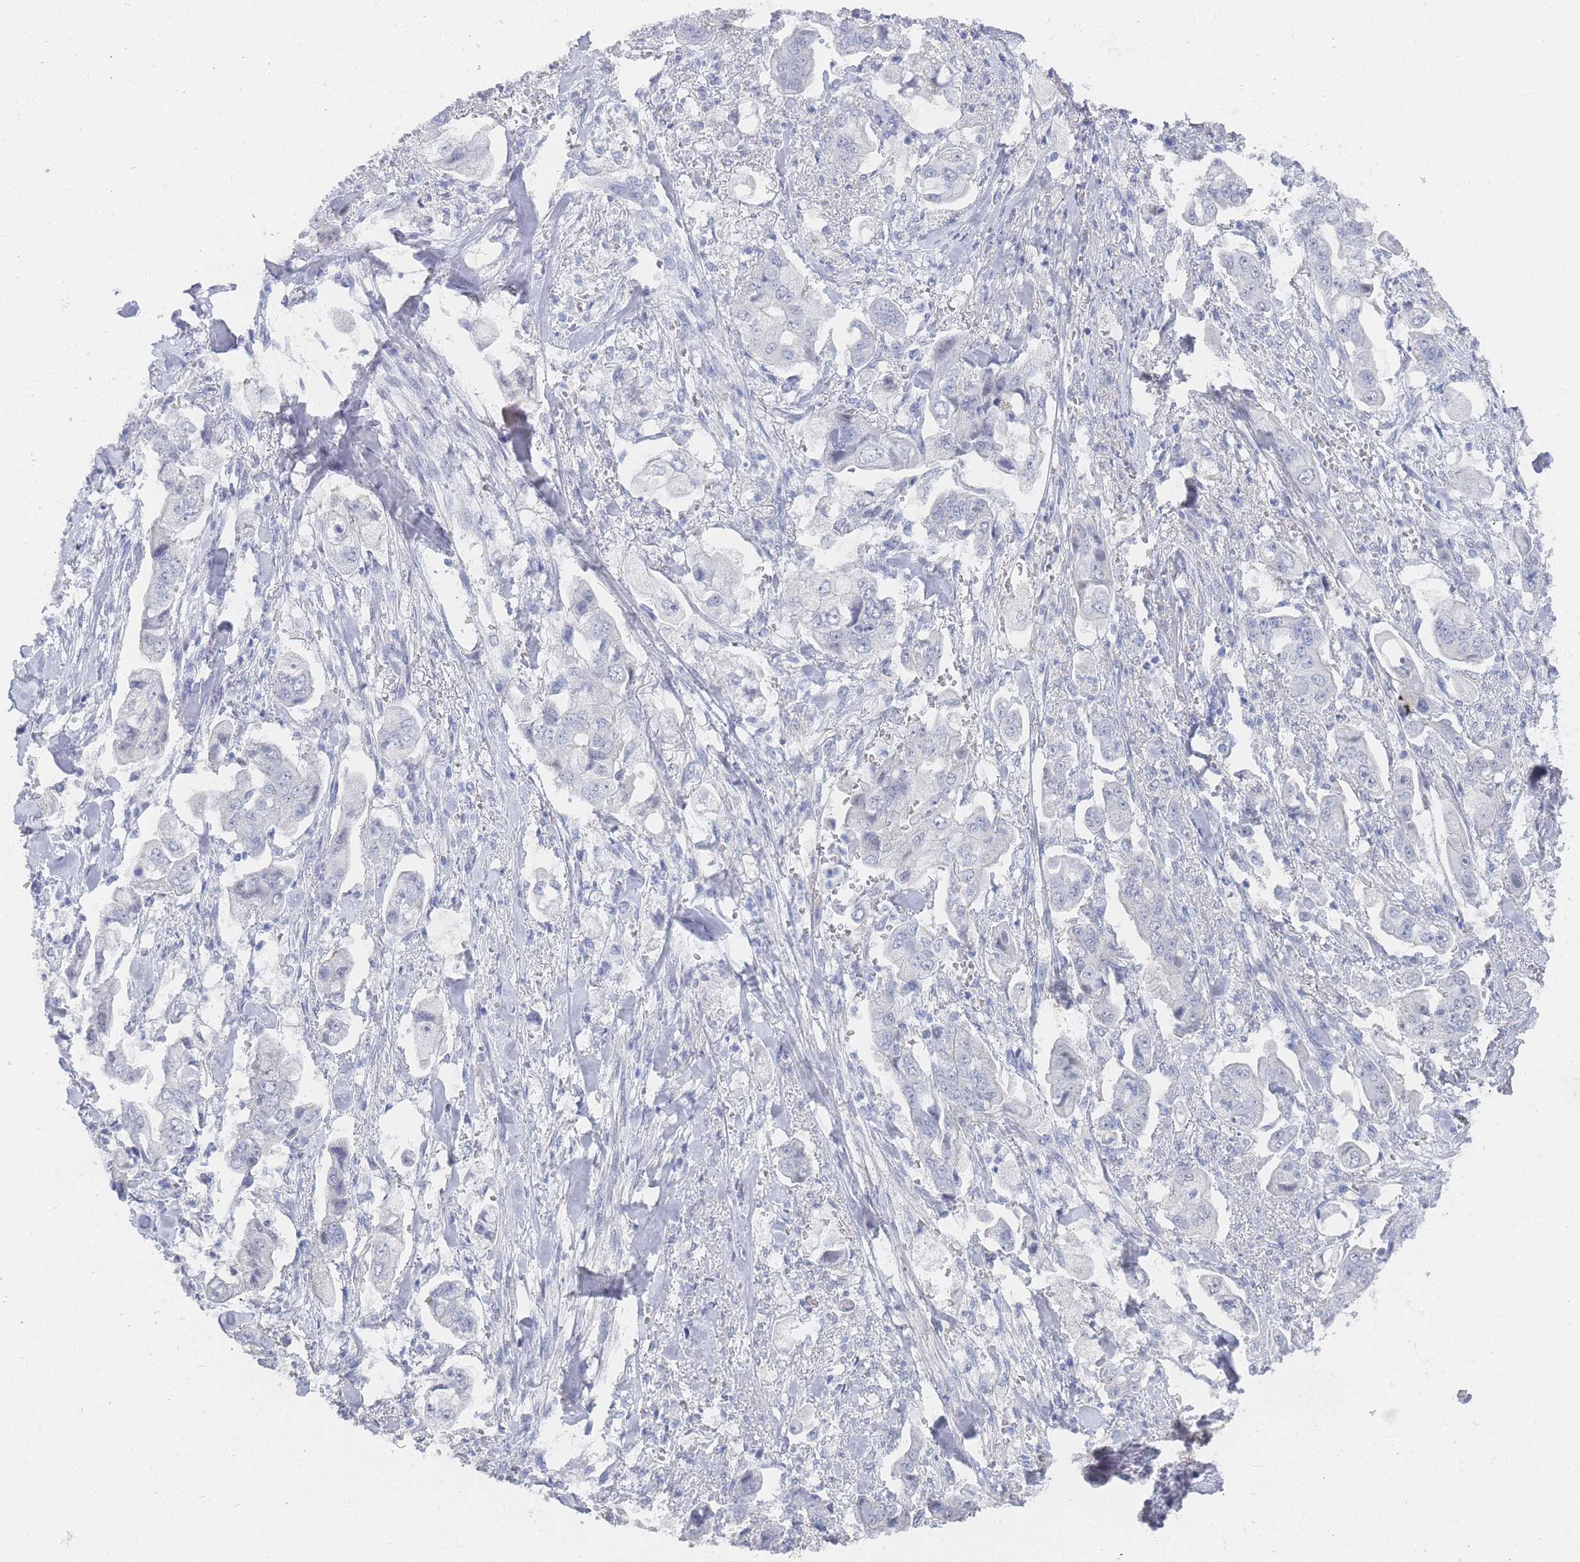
{"staining": {"intensity": "negative", "quantity": "none", "location": "none"}, "tissue": "stomach cancer", "cell_type": "Tumor cells", "image_type": "cancer", "snomed": [{"axis": "morphology", "description": "Adenocarcinoma, NOS"}, {"axis": "topography", "description": "Stomach"}], "caption": "This is a image of IHC staining of stomach cancer, which shows no positivity in tumor cells.", "gene": "IMPG1", "patient": {"sex": "male", "age": 62}}